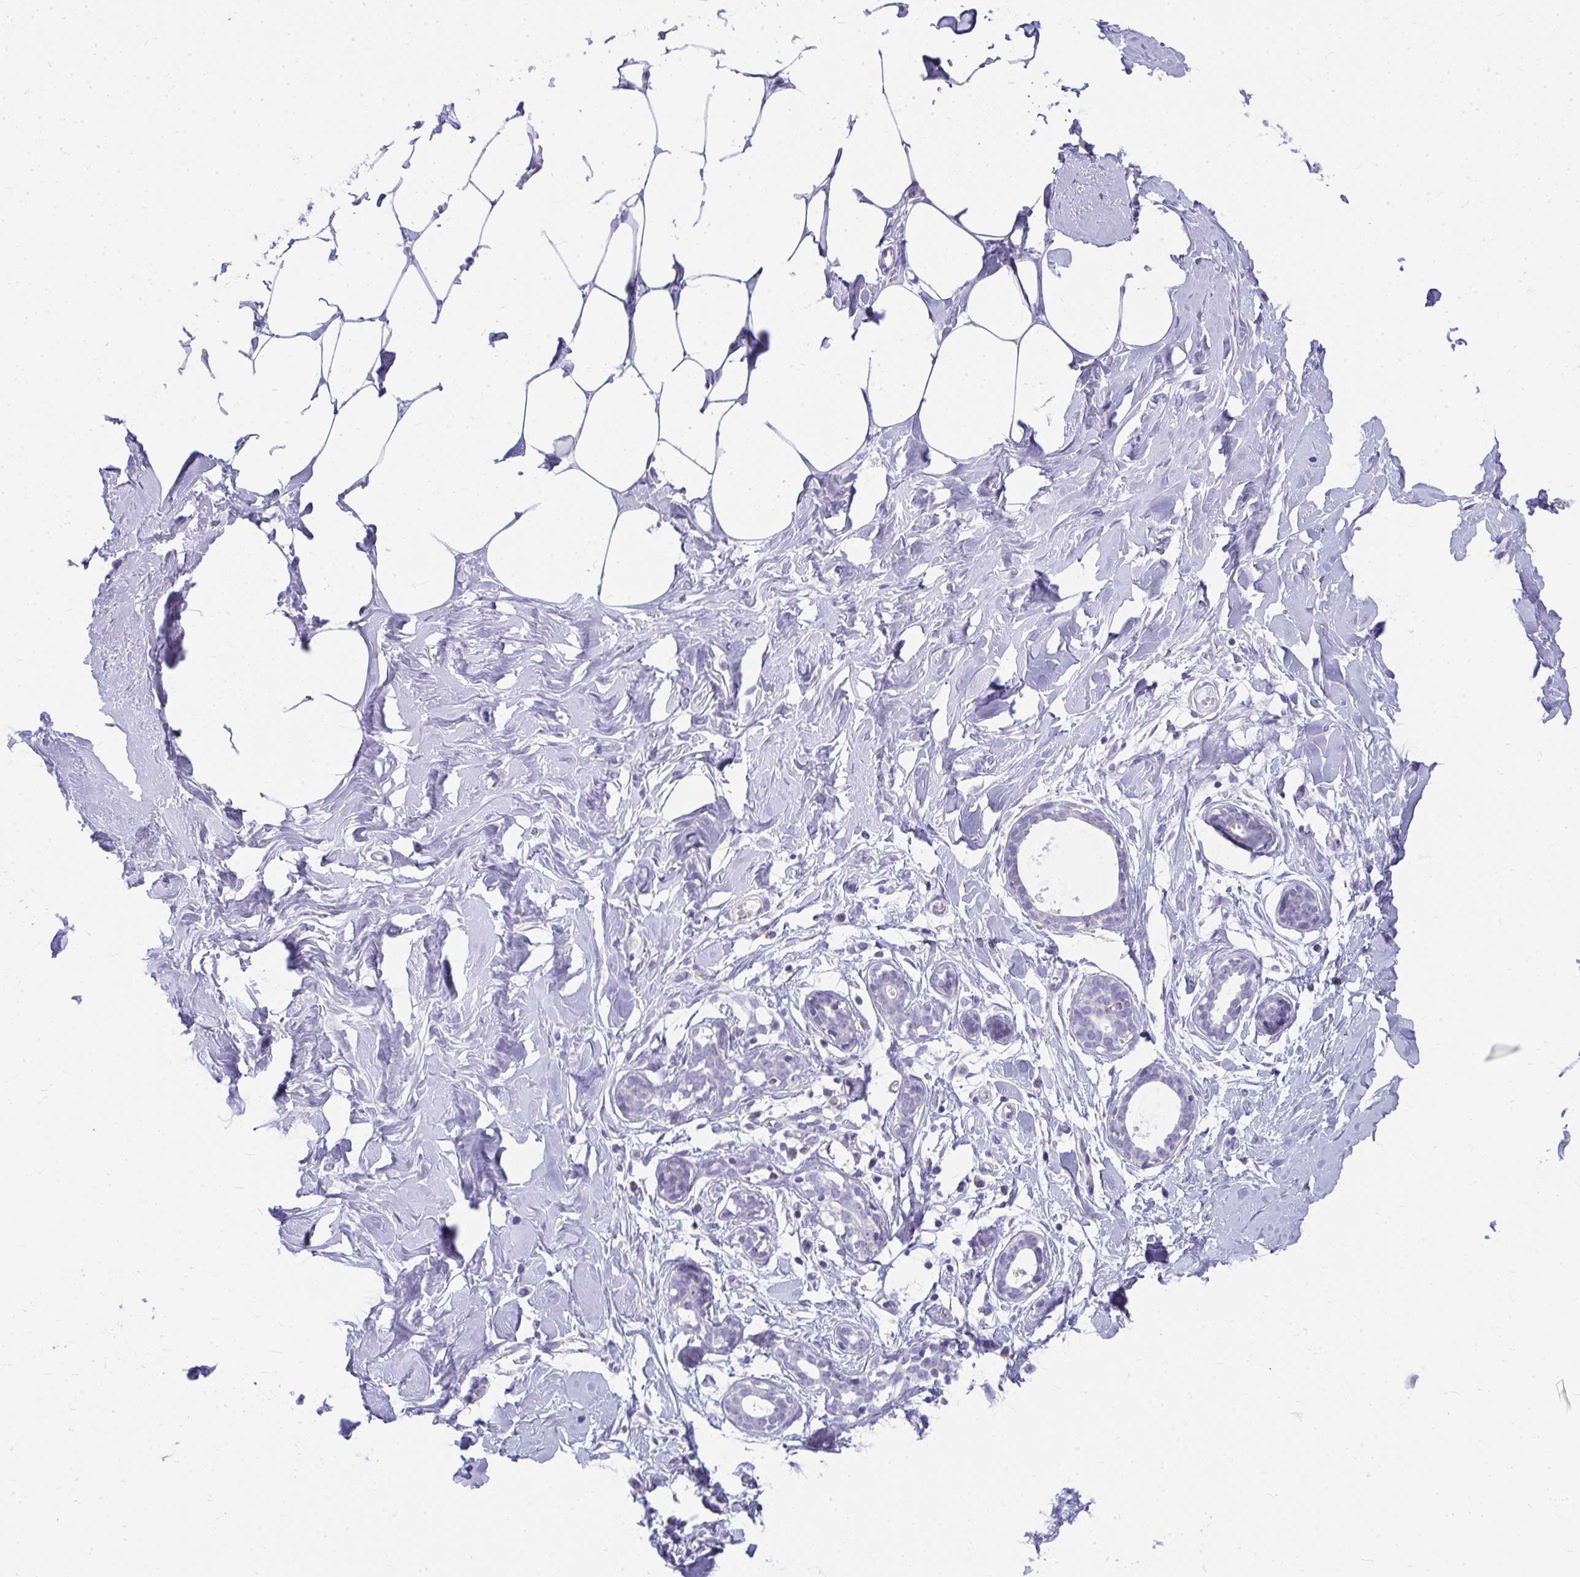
{"staining": {"intensity": "negative", "quantity": "none", "location": "none"}, "tissue": "breast", "cell_type": "Adipocytes", "image_type": "normal", "snomed": [{"axis": "morphology", "description": "Normal tissue, NOS"}, {"axis": "topography", "description": "Breast"}], "caption": "A micrograph of breast stained for a protein demonstrates no brown staining in adipocytes.", "gene": "SLC6A1", "patient": {"sex": "female", "age": 27}}